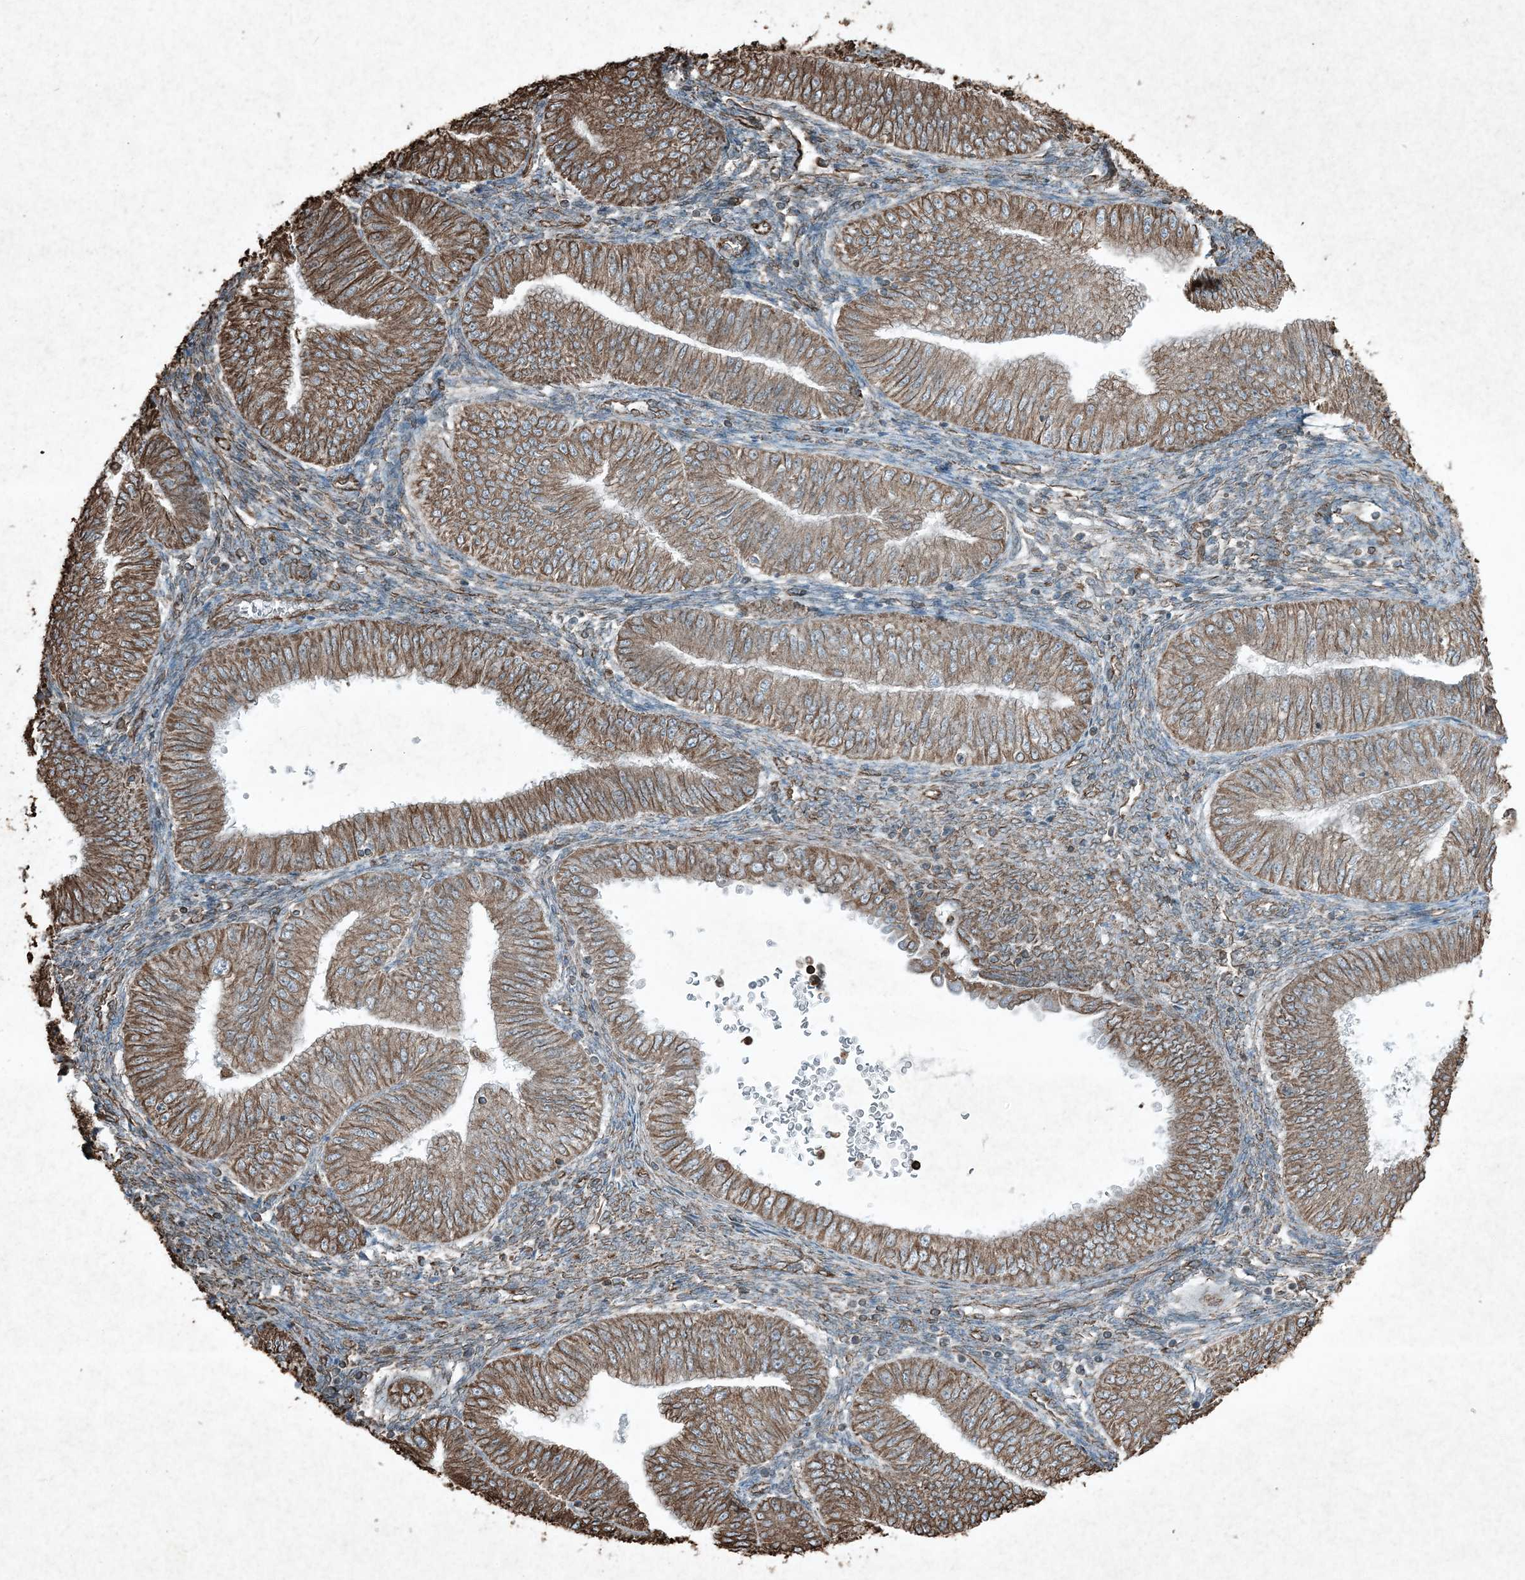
{"staining": {"intensity": "moderate", "quantity": ">75%", "location": "cytoplasmic/membranous"}, "tissue": "endometrial cancer", "cell_type": "Tumor cells", "image_type": "cancer", "snomed": [{"axis": "morphology", "description": "Normal tissue, NOS"}, {"axis": "morphology", "description": "Adenocarcinoma, NOS"}, {"axis": "topography", "description": "Endometrium"}], "caption": "Tumor cells reveal moderate cytoplasmic/membranous positivity in approximately >75% of cells in adenocarcinoma (endometrial).", "gene": "RYK", "patient": {"sex": "female", "age": 53}}